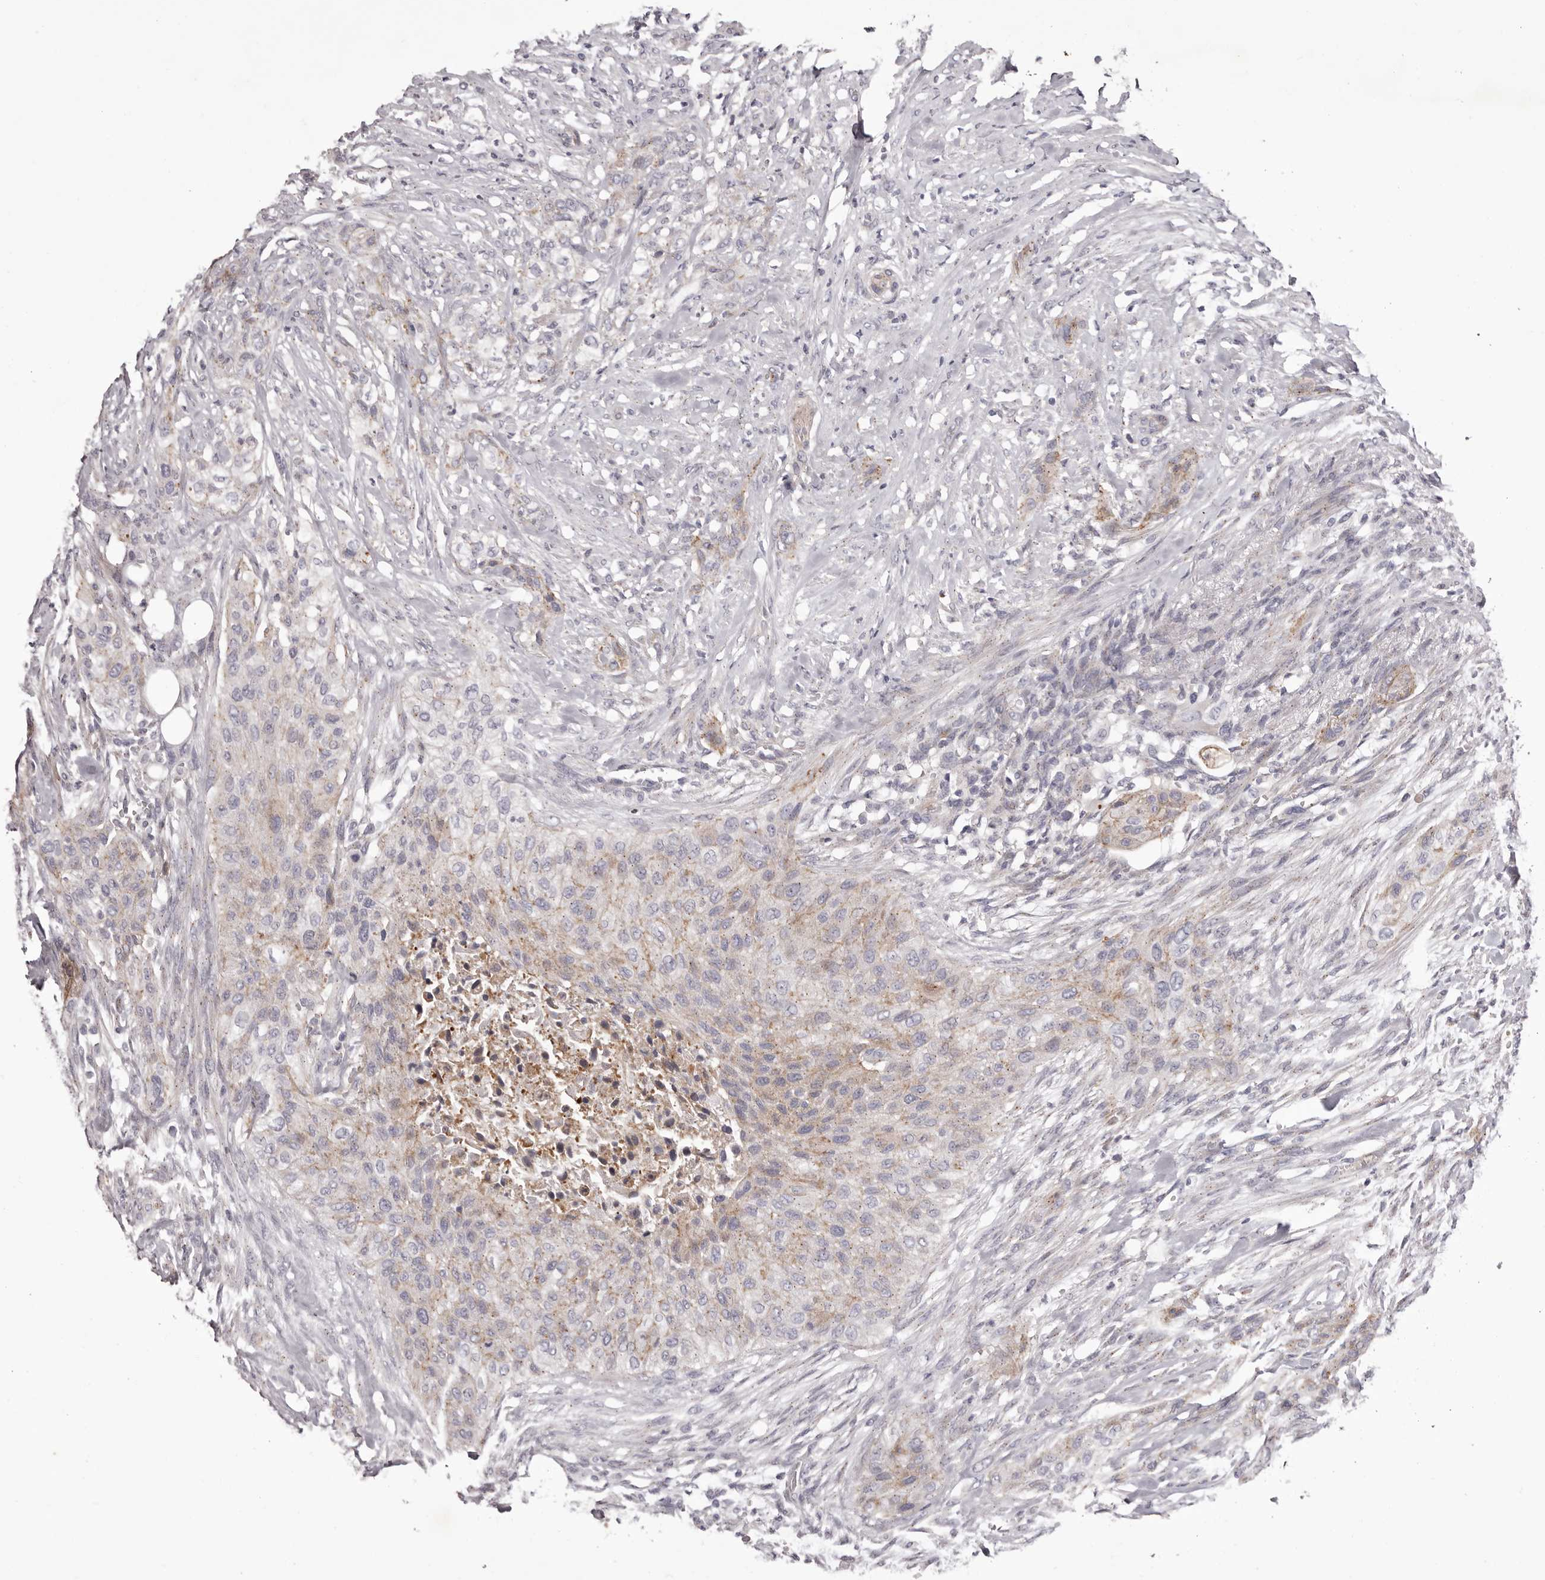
{"staining": {"intensity": "moderate", "quantity": "<25%", "location": "cytoplasmic/membranous"}, "tissue": "urothelial cancer", "cell_type": "Tumor cells", "image_type": "cancer", "snomed": [{"axis": "morphology", "description": "Urothelial carcinoma, High grade"}, {"axis": "topography", "description": "Urinary bladder"}], "caption": "A low amount of moderate cytoplasmic/membranous expression is appreciated in approximately <25% of tumor cells in high-grade urothelial carcinoma tissue.", "gene": "PEG10", "patient": {"sex": "male", "age": 35}}